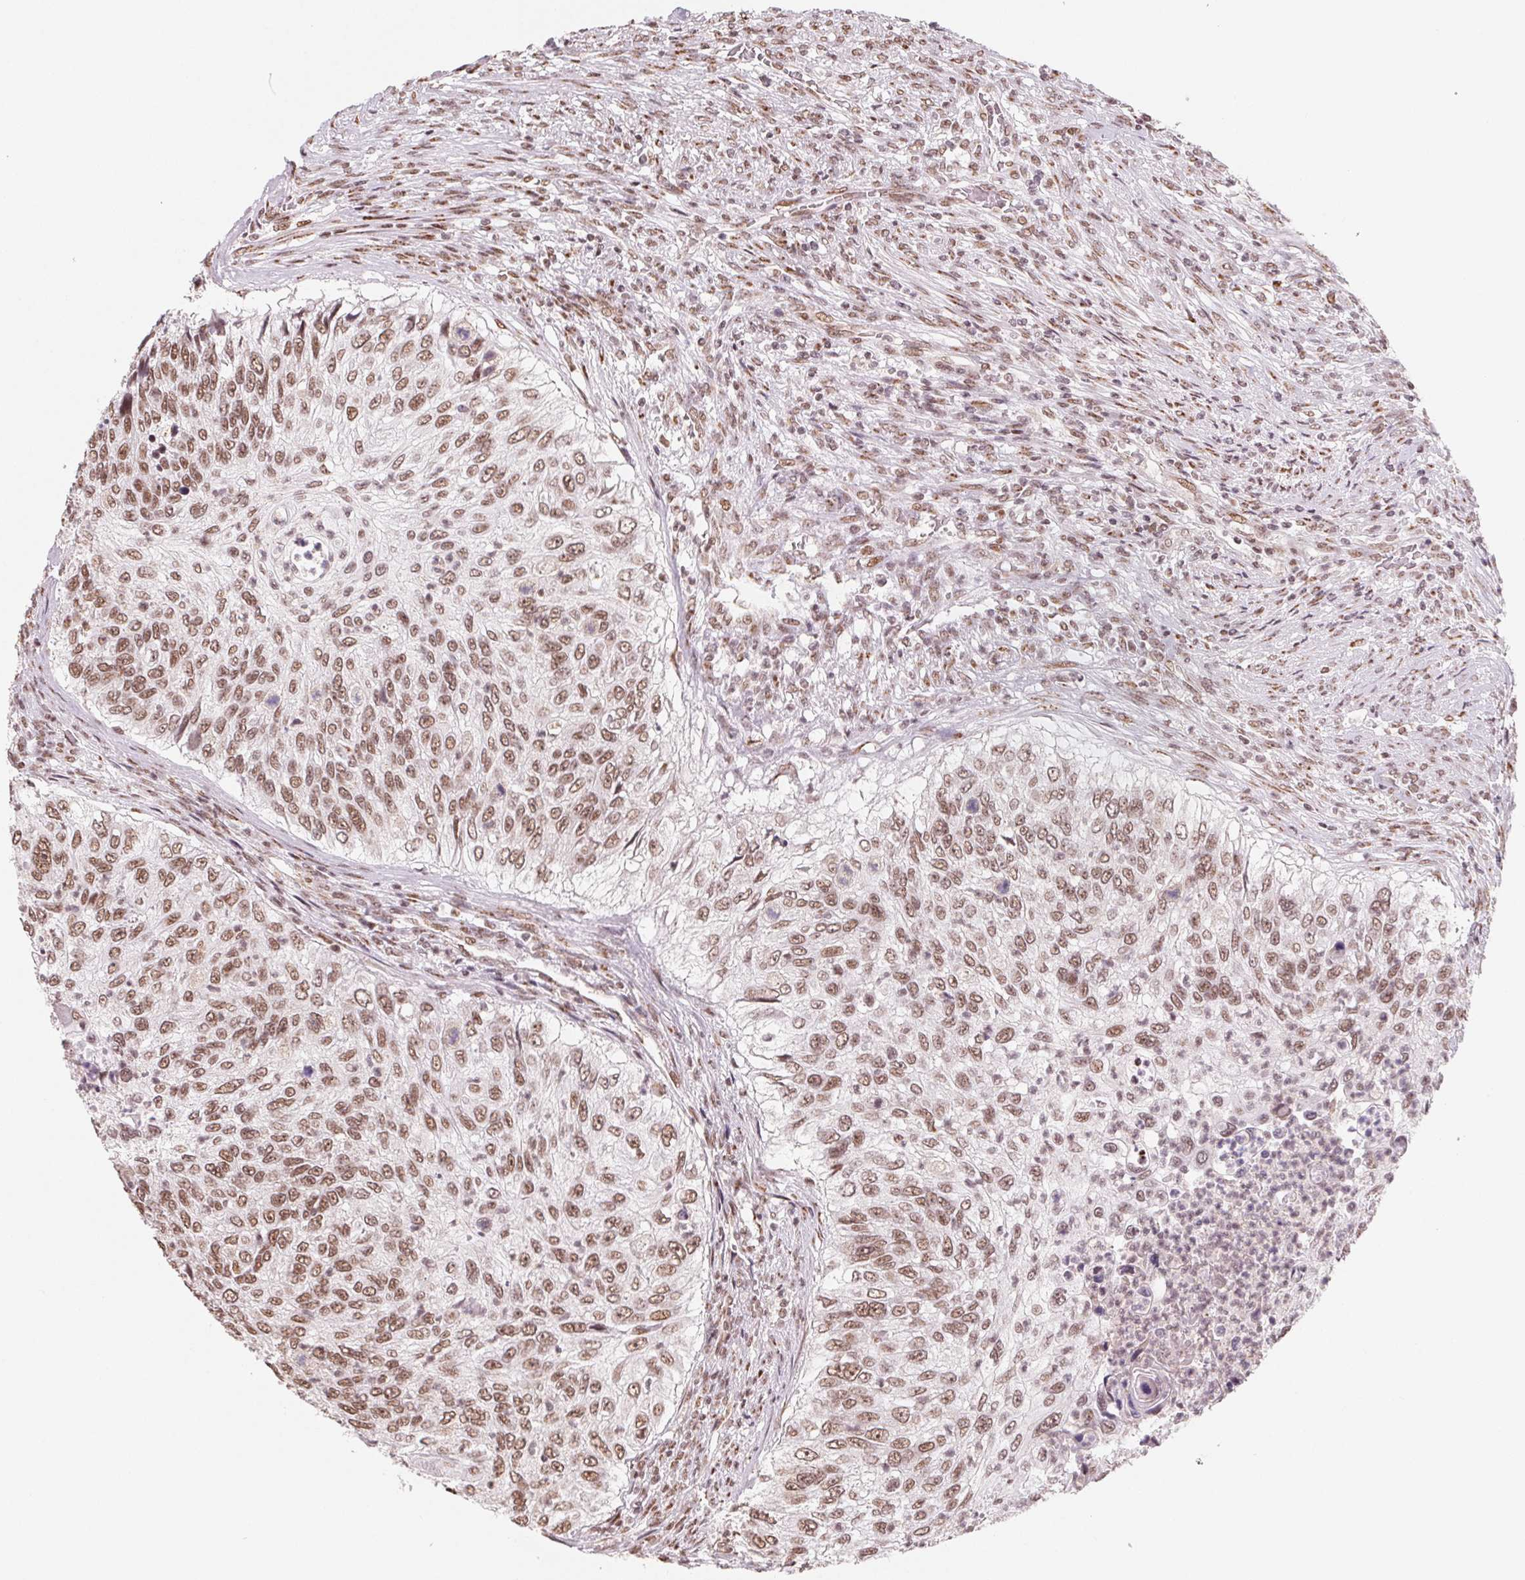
{"staining": {"intensity": "moderate", "quantity": ">75%", "location": "nuclear"}, "tissue": "urothelial cancer", "cell_type": "Tumor cells", "image_type": "cancer", "snomed": [{"axis": "morphology", "description": "Urothelial carcinoma, High grade"}, {"axis": "topography", "description": "Urinary bladder"}], "caption": "The image shows staining of urothelial carcinoma (high-grade), revealing moderate nuclear protein expression (brown color) within tumor cells.", "gene": "TOPORS", "patient": {"sex": "female", "age": 60}}